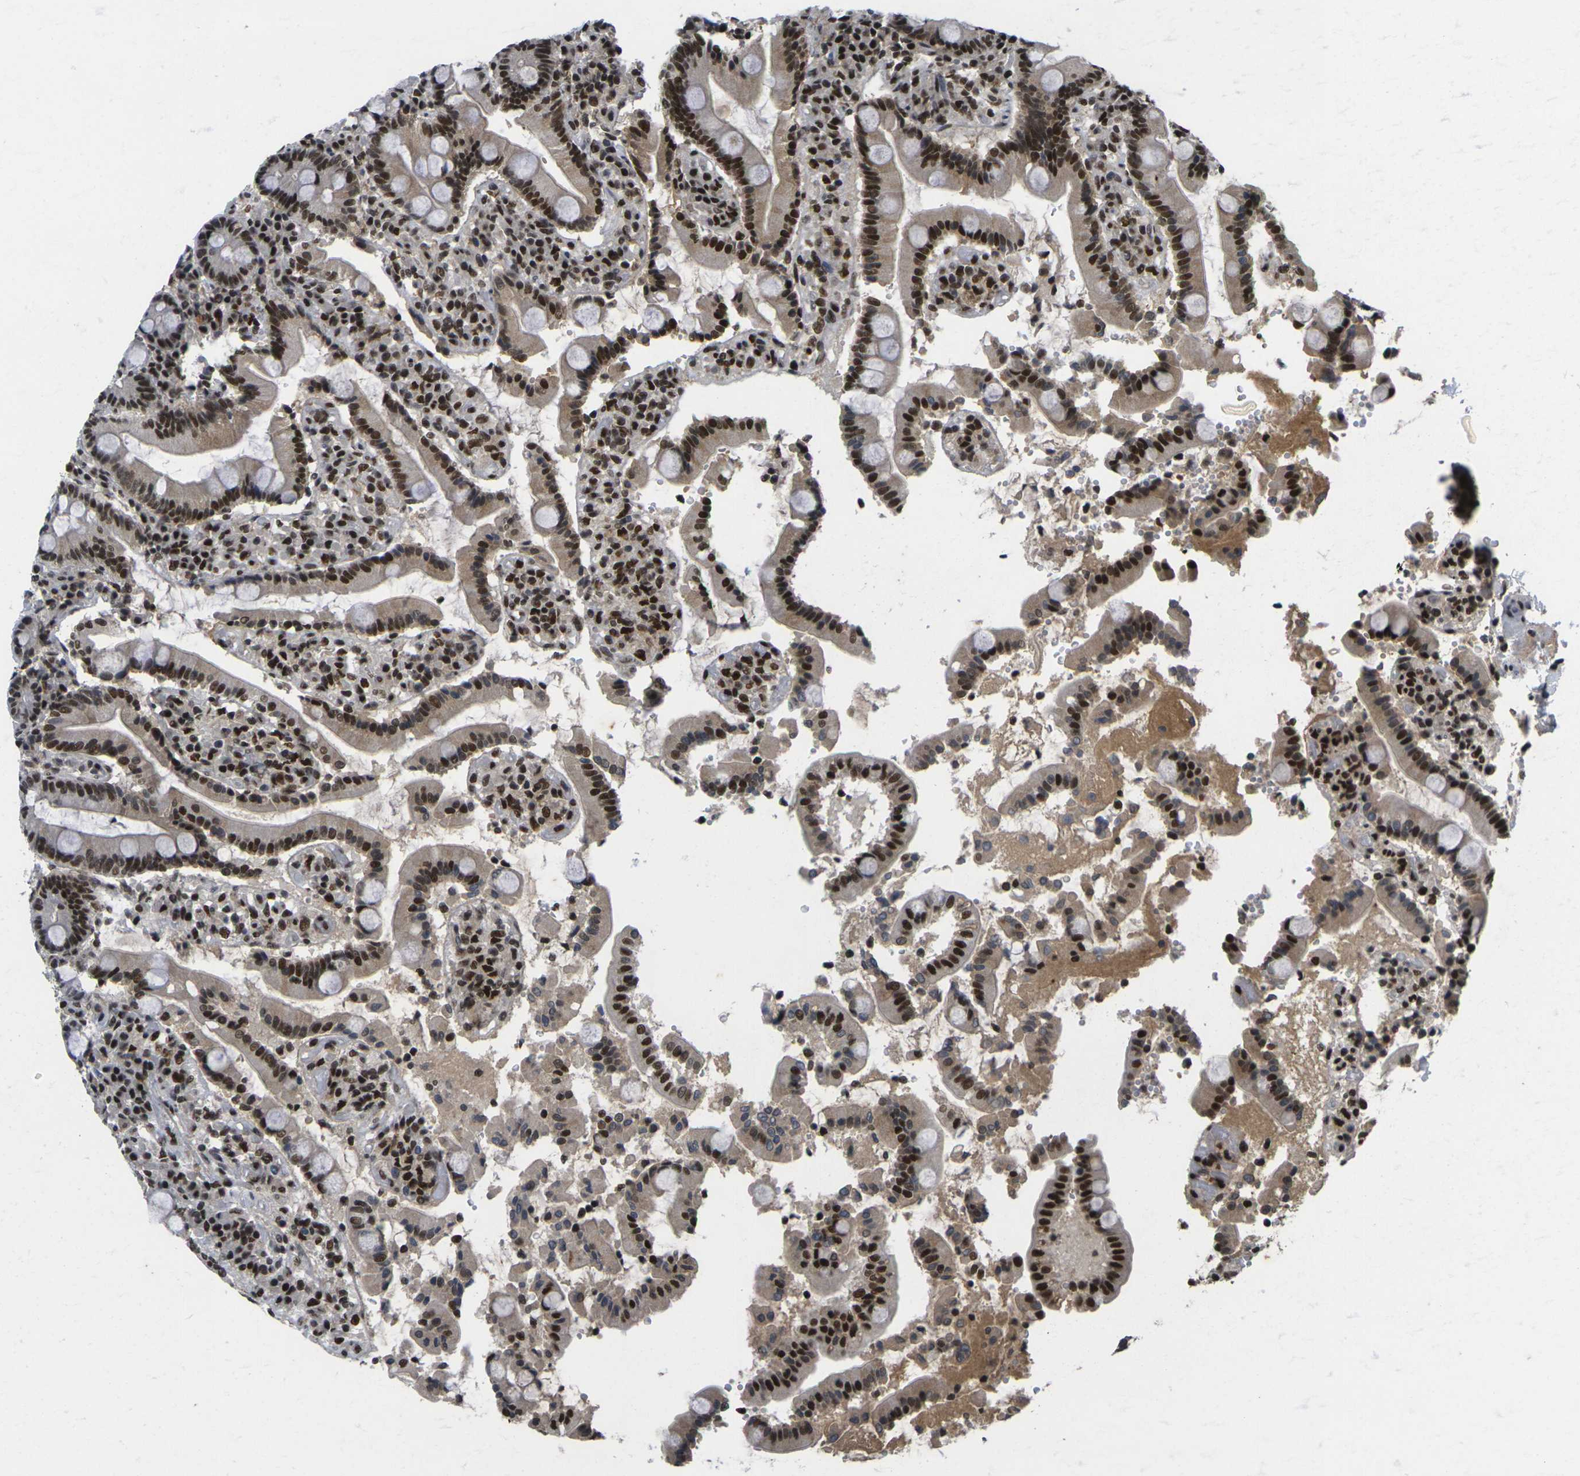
{"staining": {"intensity": "strong", "quantity": ">75%", "location": "cytoplasmic/membranous,nuclear"}, "tissue": "duodenum", "cell_type": "Glandular cells", "image_type": "normal", "snomed": [{"axis": "morphology", "description": "Normal tissue, NOS"}, {"axis": "topography", "description": "Small intestine, NOS"}], "caption": "Protein positivity by immunohistochemistry displays strong cytoplasmic/membranous,nuclear staining in approximately >75% of glandular cells in benign duodenum. Immunohistochemistry stains the protein in brown and the nuclei are stained blue.", "gene": "GTF2E1", "patient": {"sex": "female", "age": 71}}